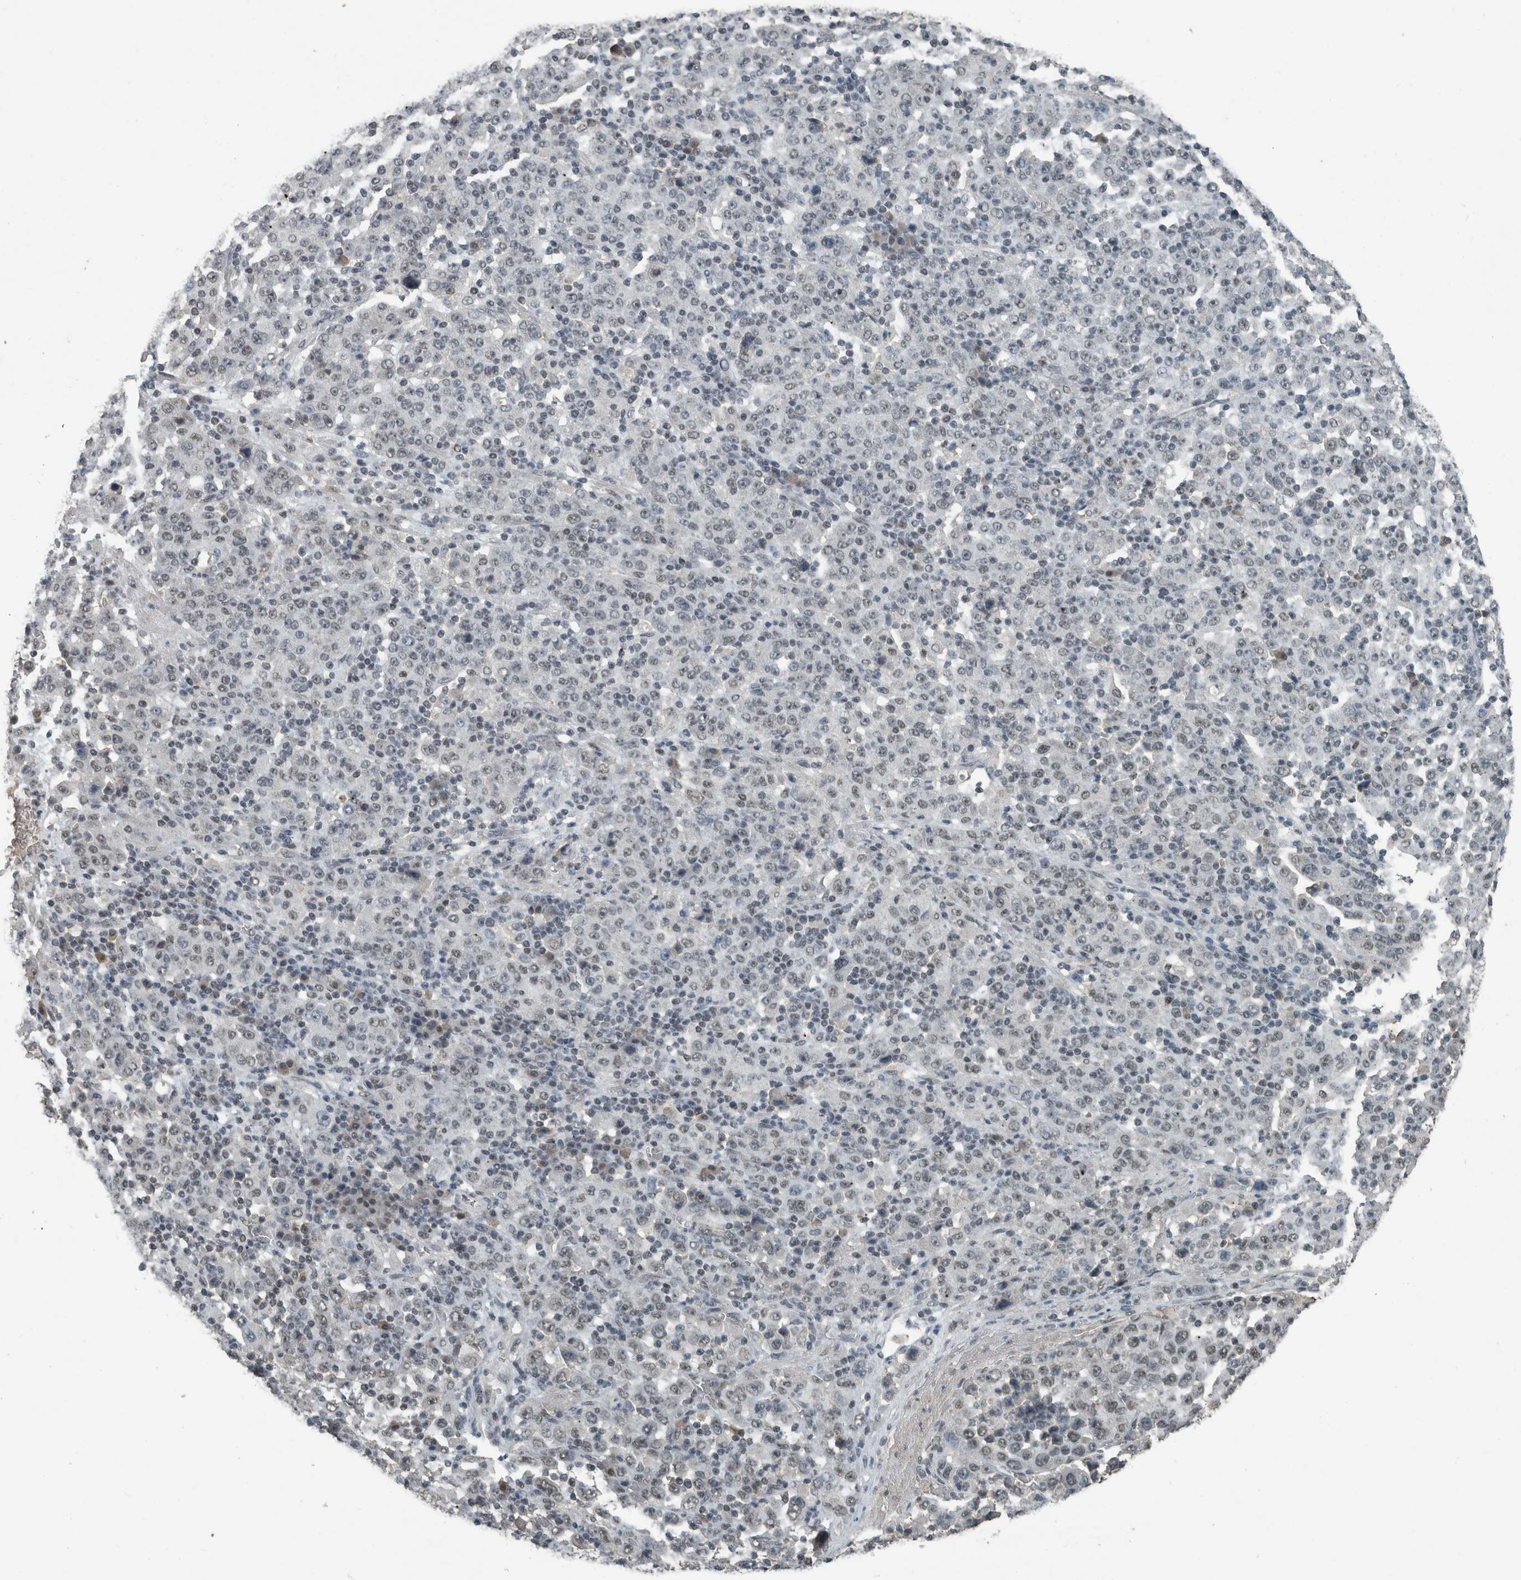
{"staining": {"intensity": "weak", "quantity": "25%-75%", "location": "nuclear"}, "tissue": "stomach cancer", "cell_type": "Tumor cells", "image_type": "cancer", "snomed": [{"axis": "morphology", "description": "Normal tissue, NOS"}, {"axis": "morphology", "description": "Adenocarcinoma, NOS"}, {"axis": "topography", "description": "Stomach, upper"}, {"axis": "topography", "description": "Stomach"}], "caption": "Tumor cells reveal weak nuclear positivity in about 25%-75% of cells in stomach cancer (adenocarcinoma).", "gene": "ZNF24", "patient": {"sex": "male", "age": 59}}